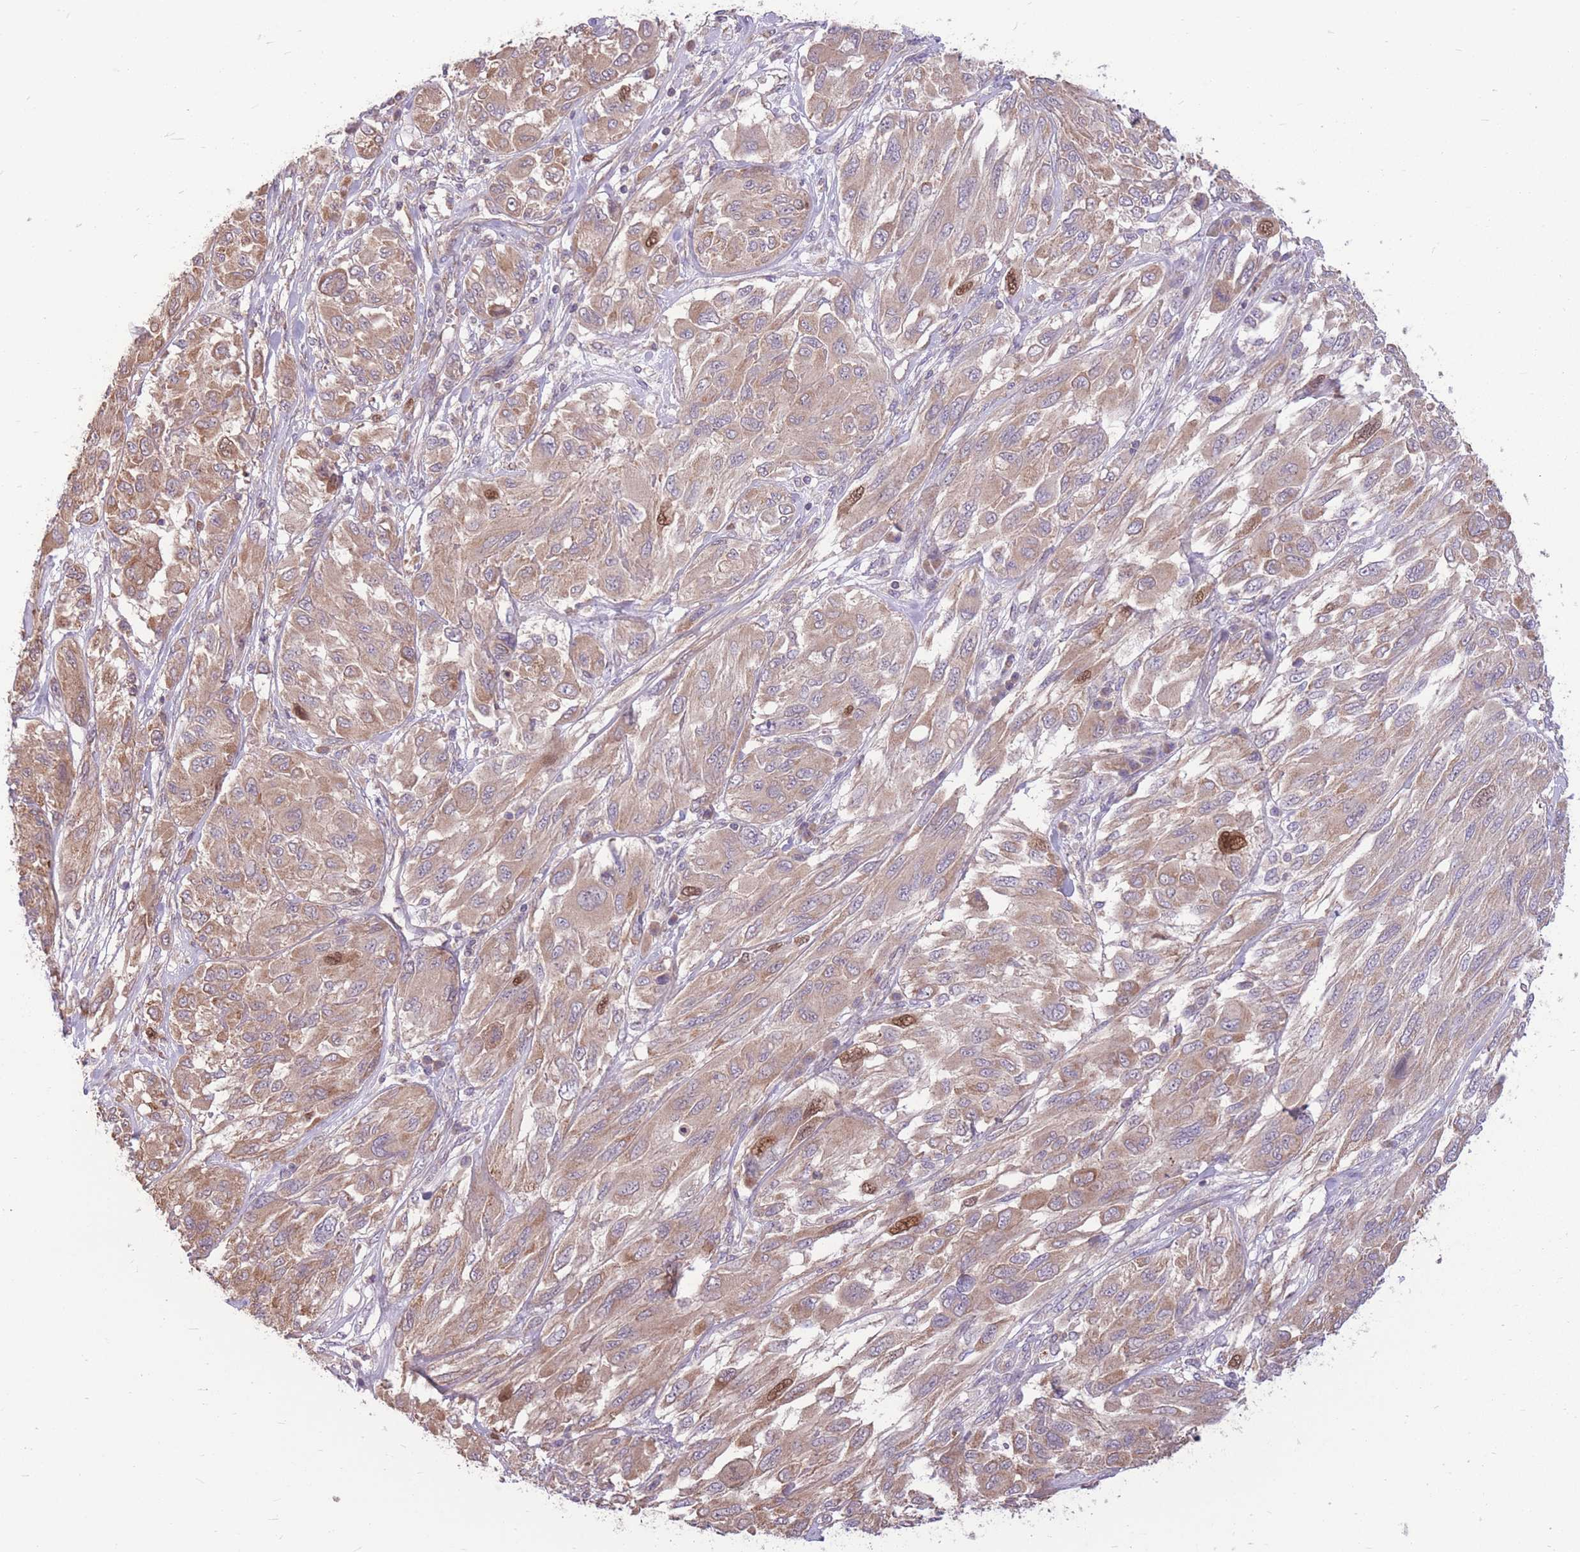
{"staining": {"intensity": "moderate", "quantity": ">75%", "location": "cytoplasmic/membranous,nuclear"}, "tissue": "melanoma", "cell_type": "Tumor cells", "image_type": "cancer", "snomed": [{"axis": "morphology", "description": "Malignant melanoma, NOS"}, {"axis": "topography", "description": "Skin"}], "caption": "Immunohistochemical staining of human malignant melanoma shows medium levels of moderate cytoplasmic/membranous and nuclear expression in about >75% of tumor cells. The staining was performed using DAB (3,3'-diaminobenzidine), with brown indicating positive protein expression. Nuclei are stained blue with hematoxylin.", "gene": "GMNN", "patient": {"sex": "female", "age": 91}}